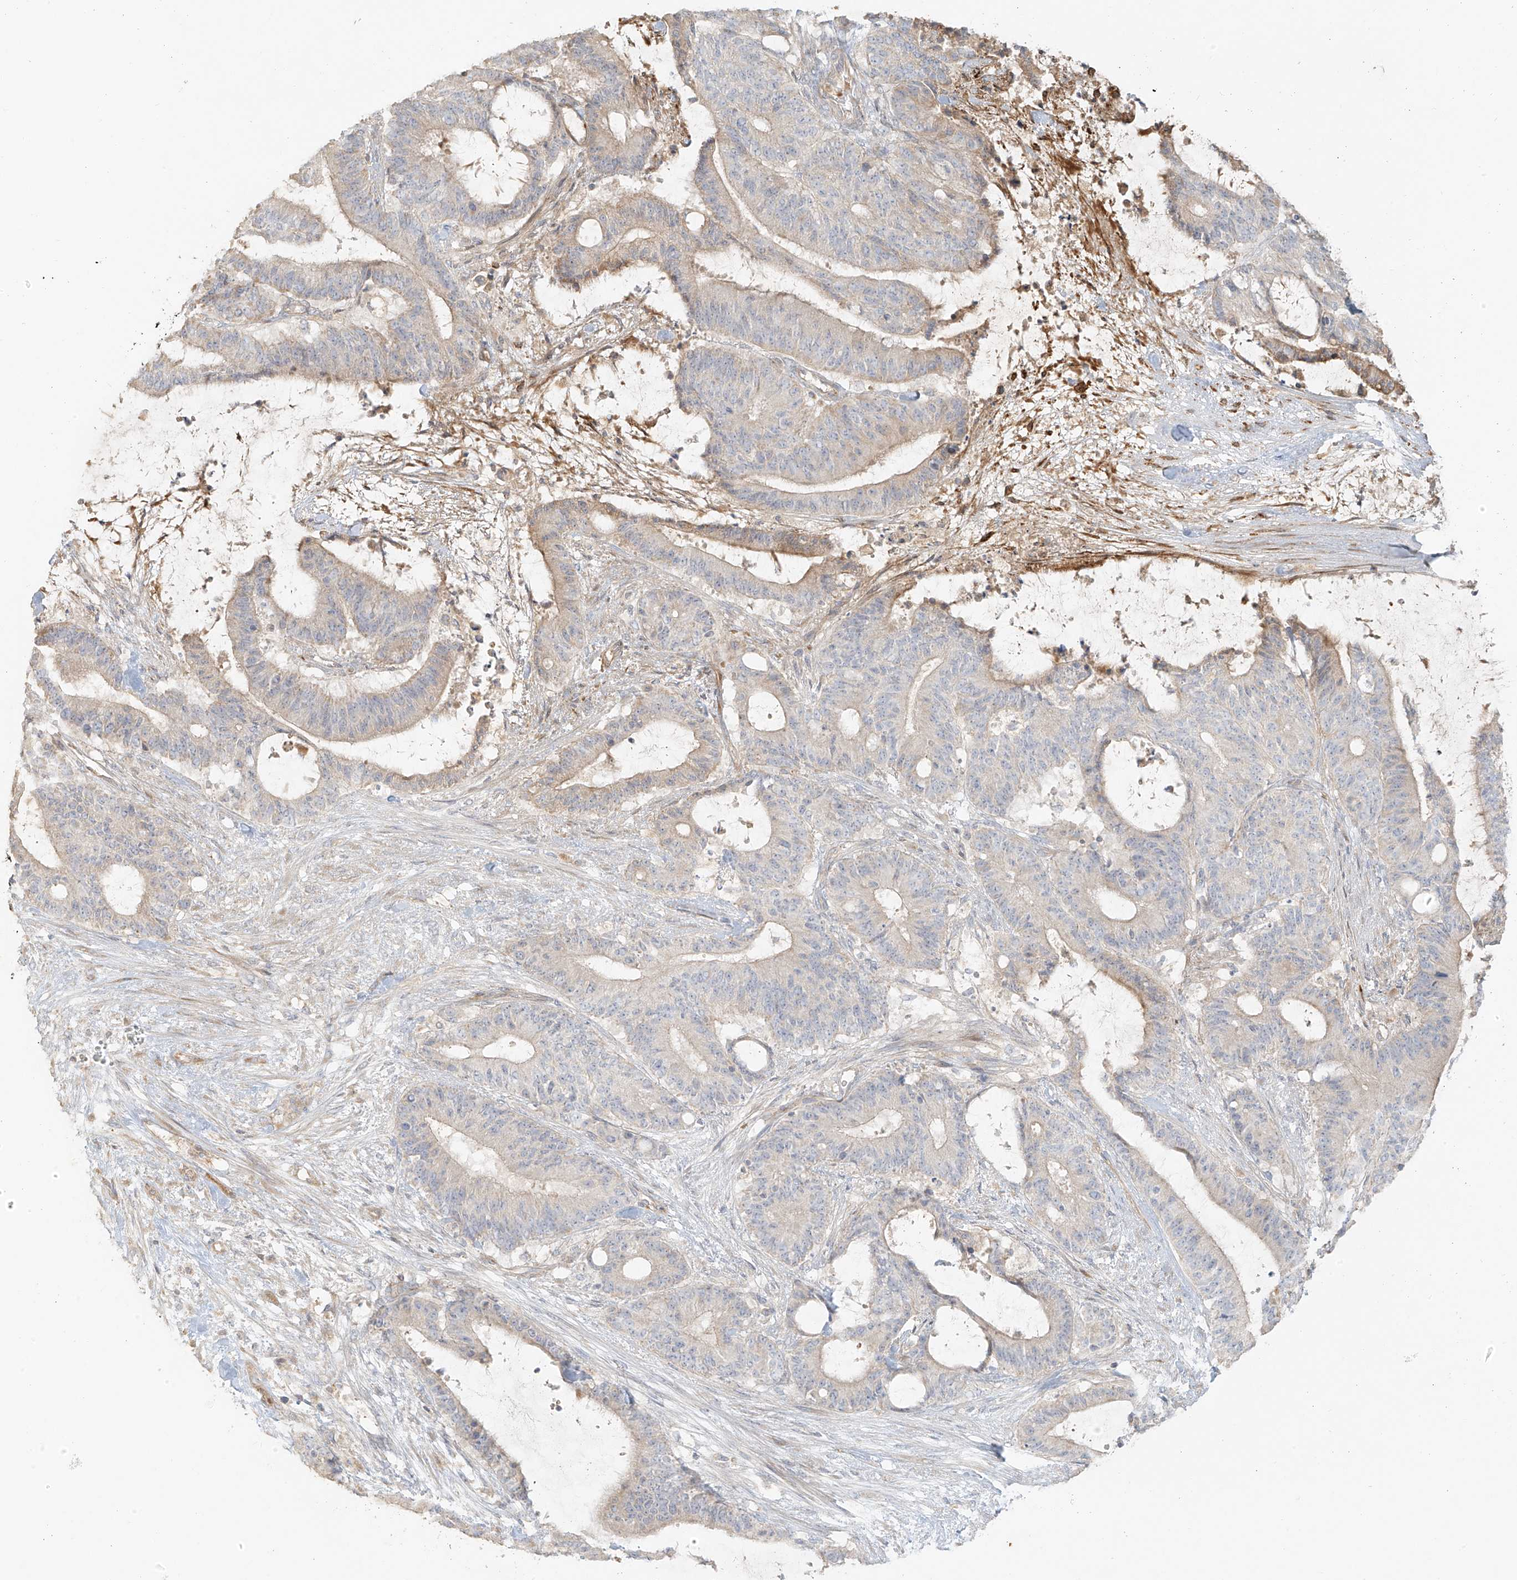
{"staining": {"intensity": "negative", "quantity": "none", "location": "none"}, "tissue": "liver cancer", "cell_type": "Tumor cells", "image_type": "cancer", "snomed": [{"axis": "morphology", "description": "Normal tissue, NOS"}, {"axis": "morphology", "description": "Cholangiocarcinoma"}, {"axis": "topography", "description": "Liver"}, {"axis": "topography", "description": "Peripheral nerve tissue"}], "caption": "Liver cancer (cholangiocarcinoma) stained for a protein using immunohistochemistry (IHC) exhibits no expression tumor cells.", "gene": "MIPEP", "patient": {"sex": "female", "age": 73}}